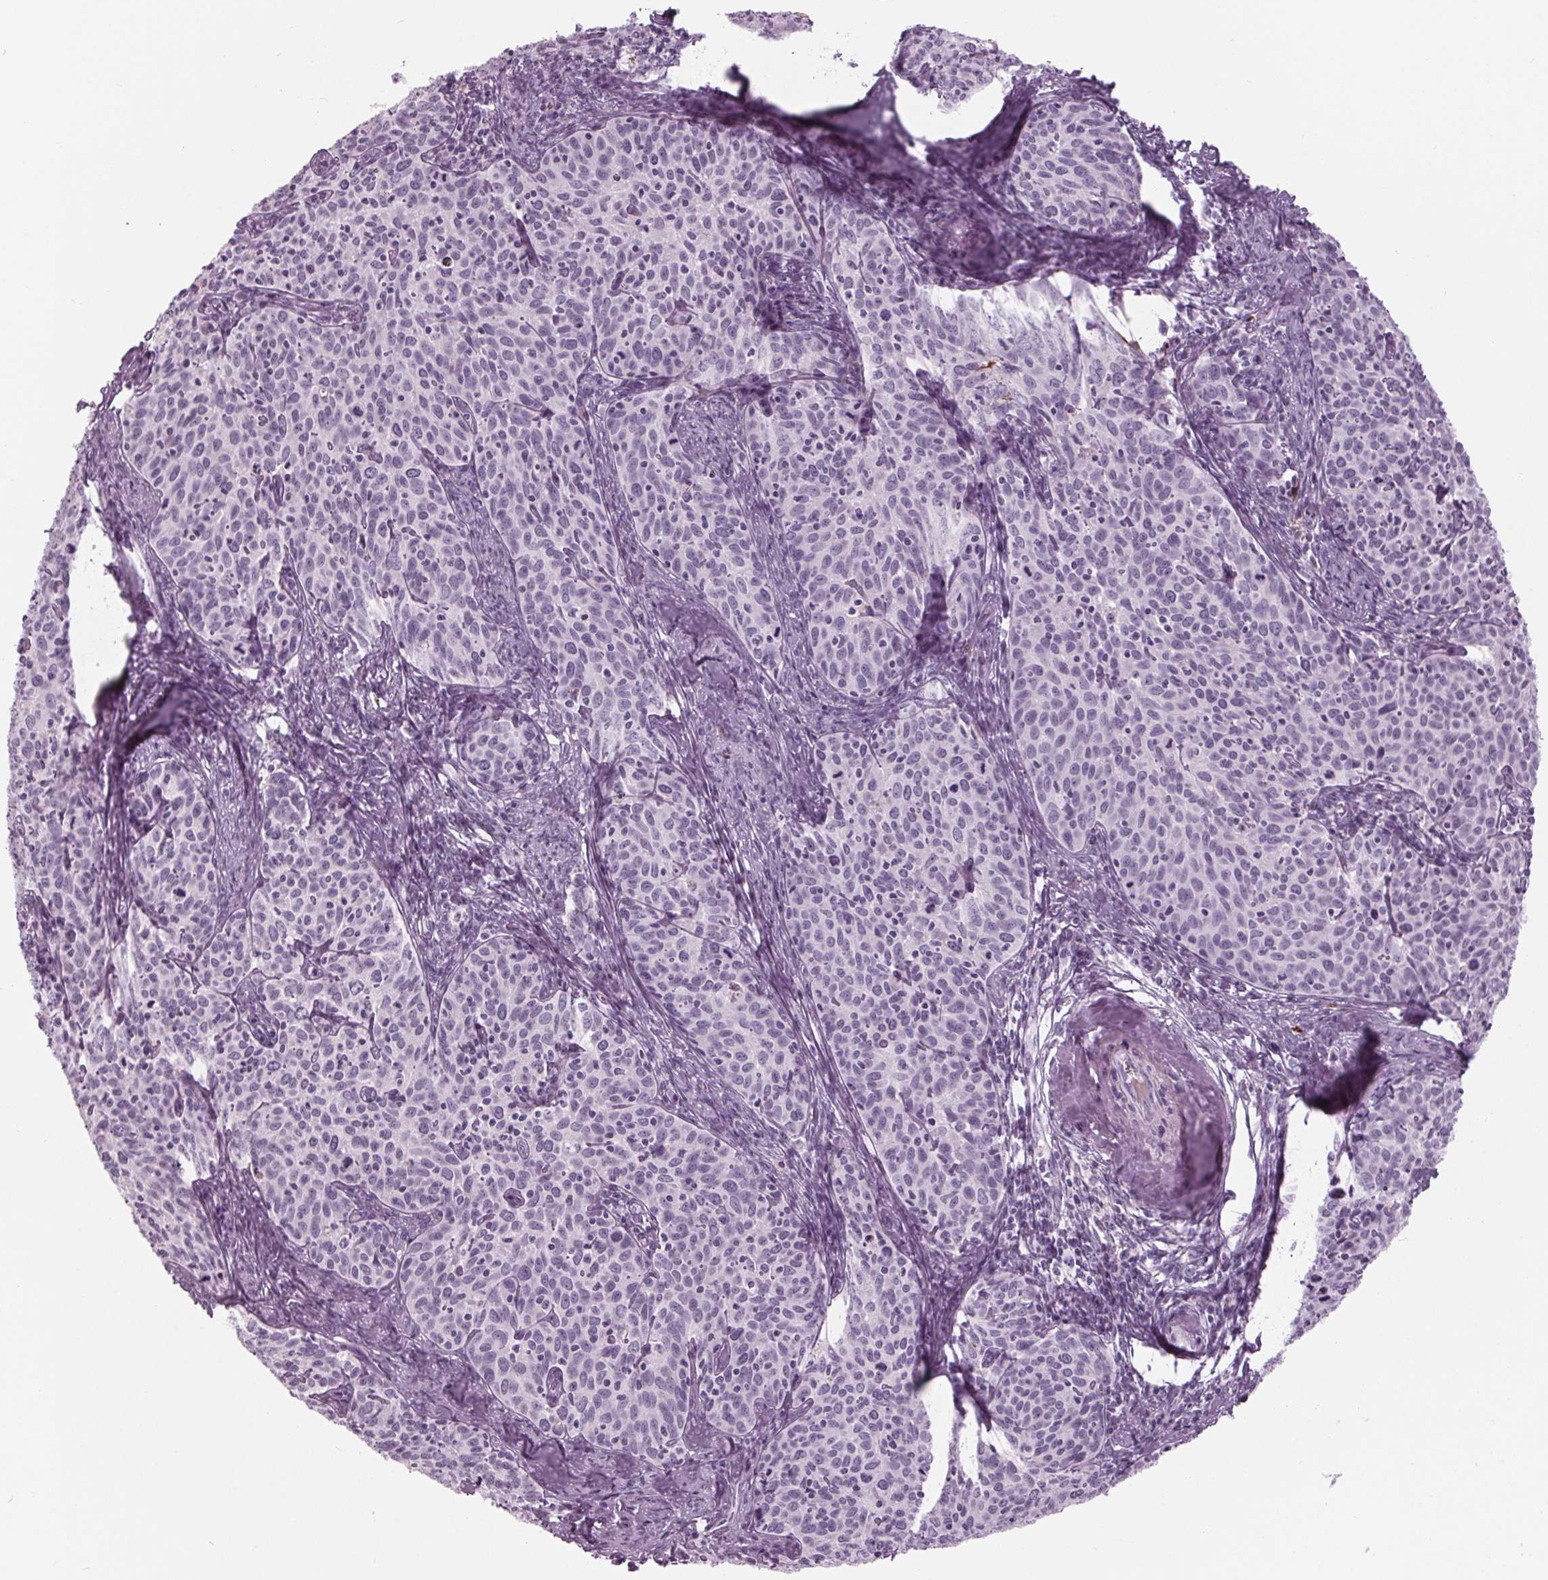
{"staining": {"intensity": "negative", "quantity": "none", "location": "none"}, "tissue": "cervical cancer", "cell_type": "Tumor cells", "image_type": "cancer", "snomed": [{"axis": "morphology", "description": "Squamous cell carcinoma, NOS"}, {"axis": "topography", "description": "Cervix"}], "caption": "An IHC photomicrograph of squamous cell carcinoma (cervical) is shown. There is no staining in tumor cells of squamous cell carcinoma (cervical).", "gene": "CYP3A43", "patient": {"sex": "female", "age": 62}}